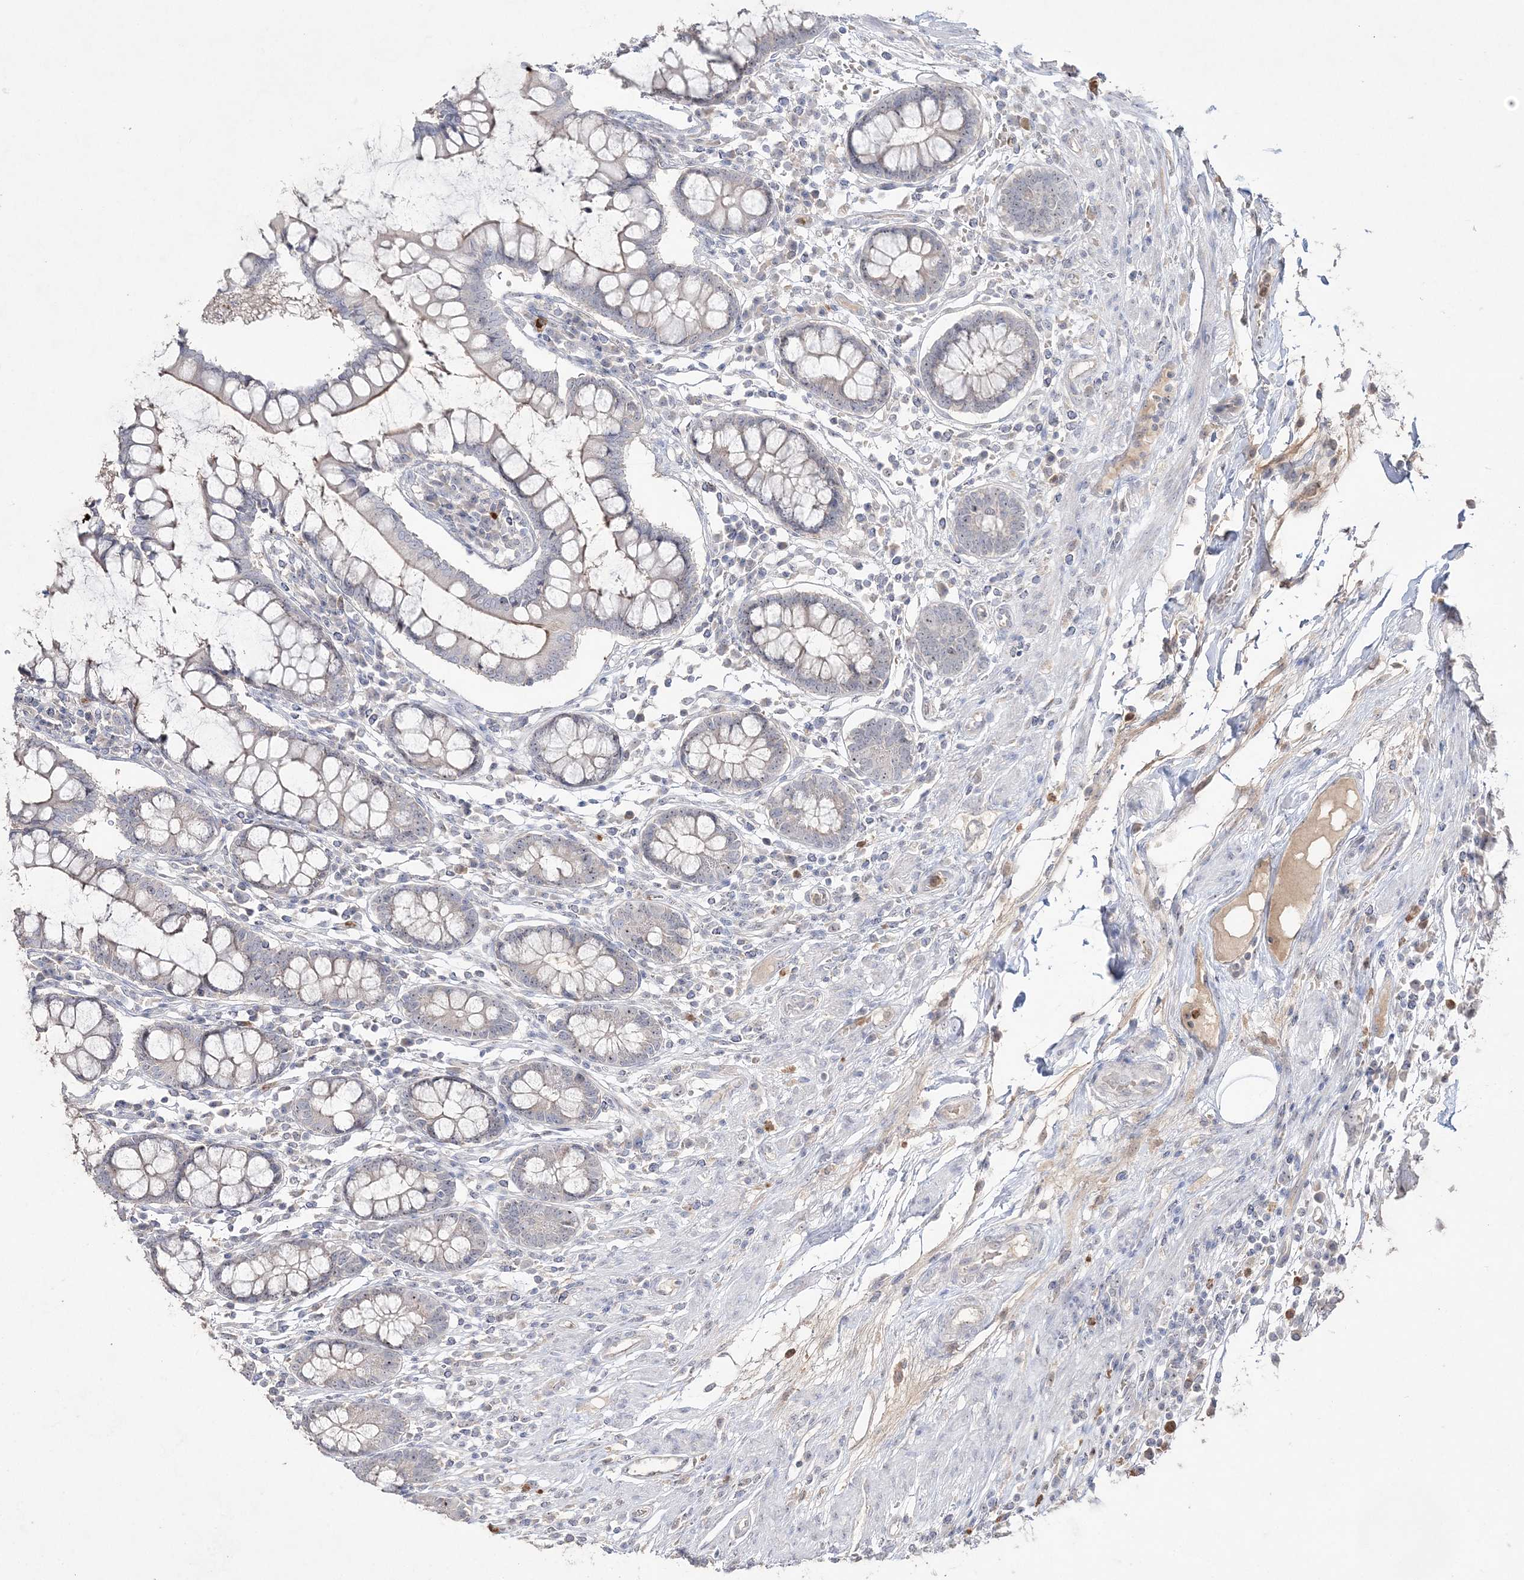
{"staining": {"intensity": "negative", "quantity": "none", "location": "none"}, "tissue": "colon", "cell_type": "Endothelial cells", "image_type": "normal", "snomed": [{"axis": "morphology", "description": "Normal tissue, NOS"}, {"axis": "topography", "description": "Colon"}], "caption": "High power microscopy histopathology image of an immunohistochemistry (IHC) photomicrograph of benign colon, revealing no significant expression in endothelial cells.", "gene": "NOP16", "patient": {"sex": "female", "age": 79}}